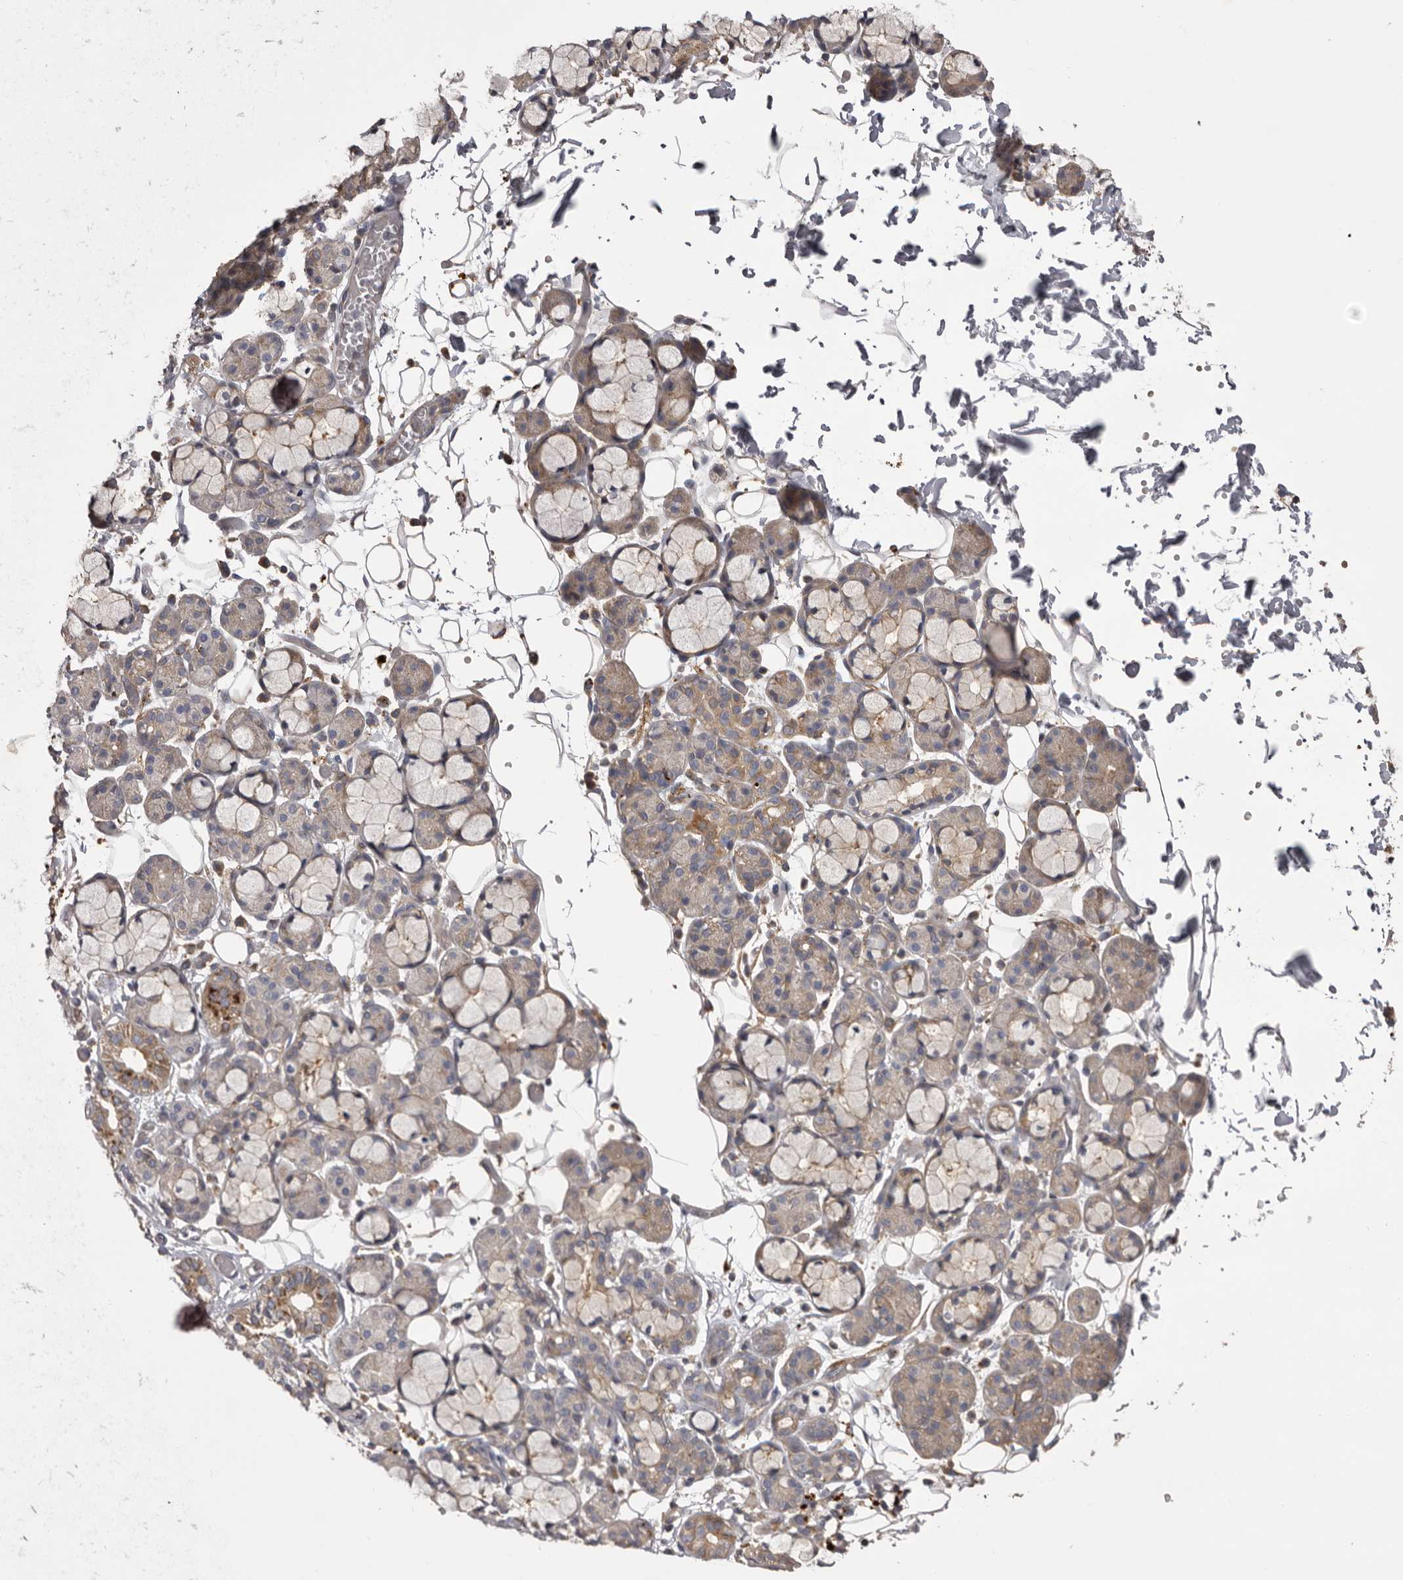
{"staining": {"intensity": "moderate", "quantity": "25%-75%", "location": "cytoplasmic/membranous"}, "tissue": "salivary gland", "cell_type": "Glandular cells", "image_type": "normal", "snomed": [{"axis": "morphology", "description": "Normal tissue, NOS"}, {"axis": "topography", "description": "Salivary gland"}], "caption": "High-power microscopy captured an immunohistochemistry histopathology image of normal salivary gland, revealing moderate cytoplasmic/membranous staining in about 25%-75% of glandular cells.", "gene": "WDR47", "patient": {"sex": "male", "age": 63}}